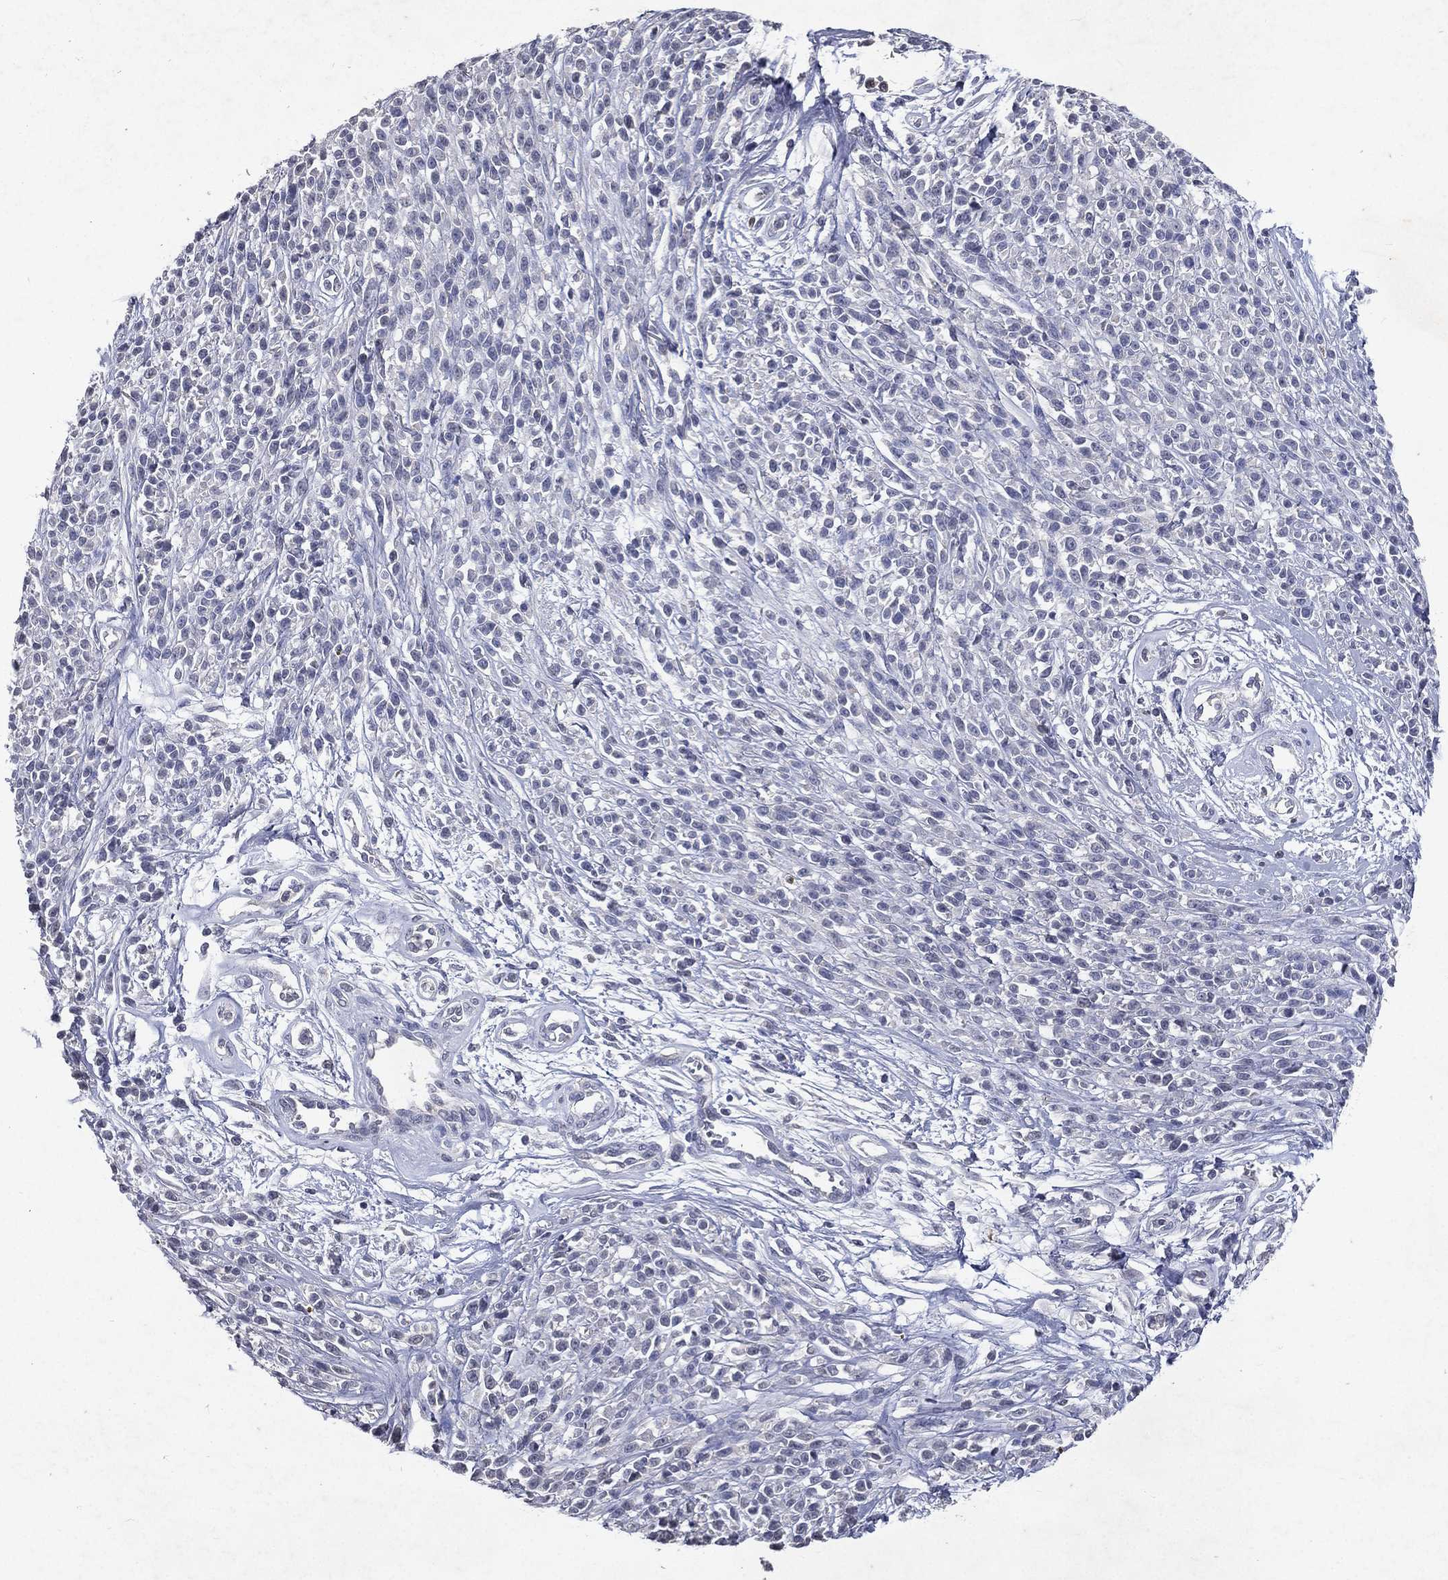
{"staining": {"intensity": "negative", "quantity": "none", "location": "none"}, "tissue": "melanoma", "cell_type": "Tumor cells", "image_type": "cancer", "snomed": [{"axis": "morphology", "description": "Malignant melanoma, NOS"}, {"axis": "topography", "description": "Skin"}, {"axis": "topography", "description": "Skin of trunk"}], "caption": "DAB (3,3'-diaminobenzidine) immunohistochemical staining of human malignant melanoma displays no significant positivity in tumor cells.", "gene": "SLC34A2", "patient": {"sex": "male", "age": 74}}